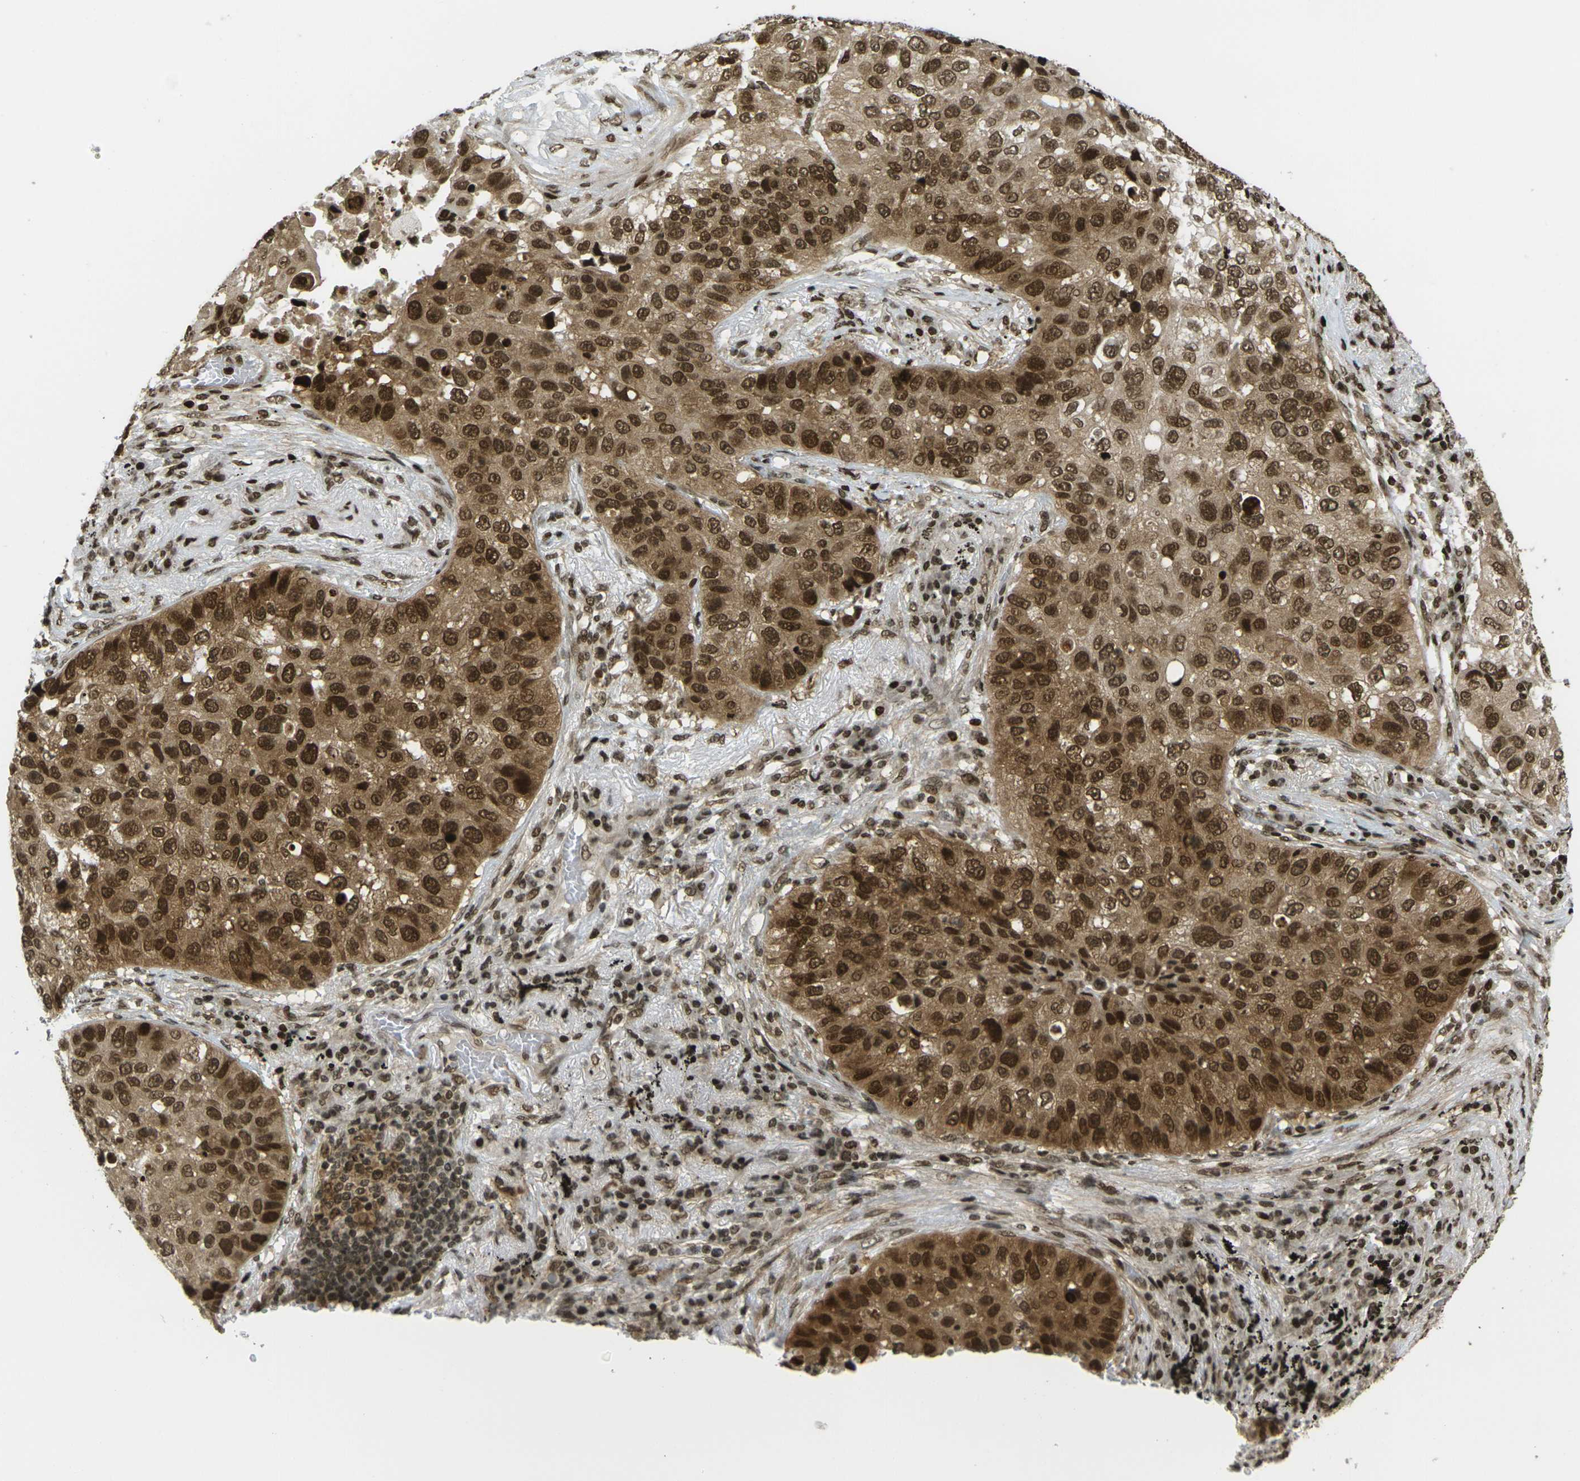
{"staining": {"intensity": "strong", "quantity": ">75%", "location": "cytoplasmic/membranous,nuclear"}, "tissue": "lung cancer", "cell_type": "Tumor cells", "image_type": "cancer", "snomed": [{"axis": "morphology", "description": "Squamous cell carcinoma, NOS"}, {"axis": "topography", "description": "Lung"}], "caption": "A high amount of strong cytoplasmic/membranous and nuclear positivity is present in about >75% of tumor cells in lung squamous cell carcinoma tissue. (DAB IHC, brown staining for protein, blue staining for nuclei).", "gene": "RUVBL2", "patient": {"sex": "male", "age": 57}}